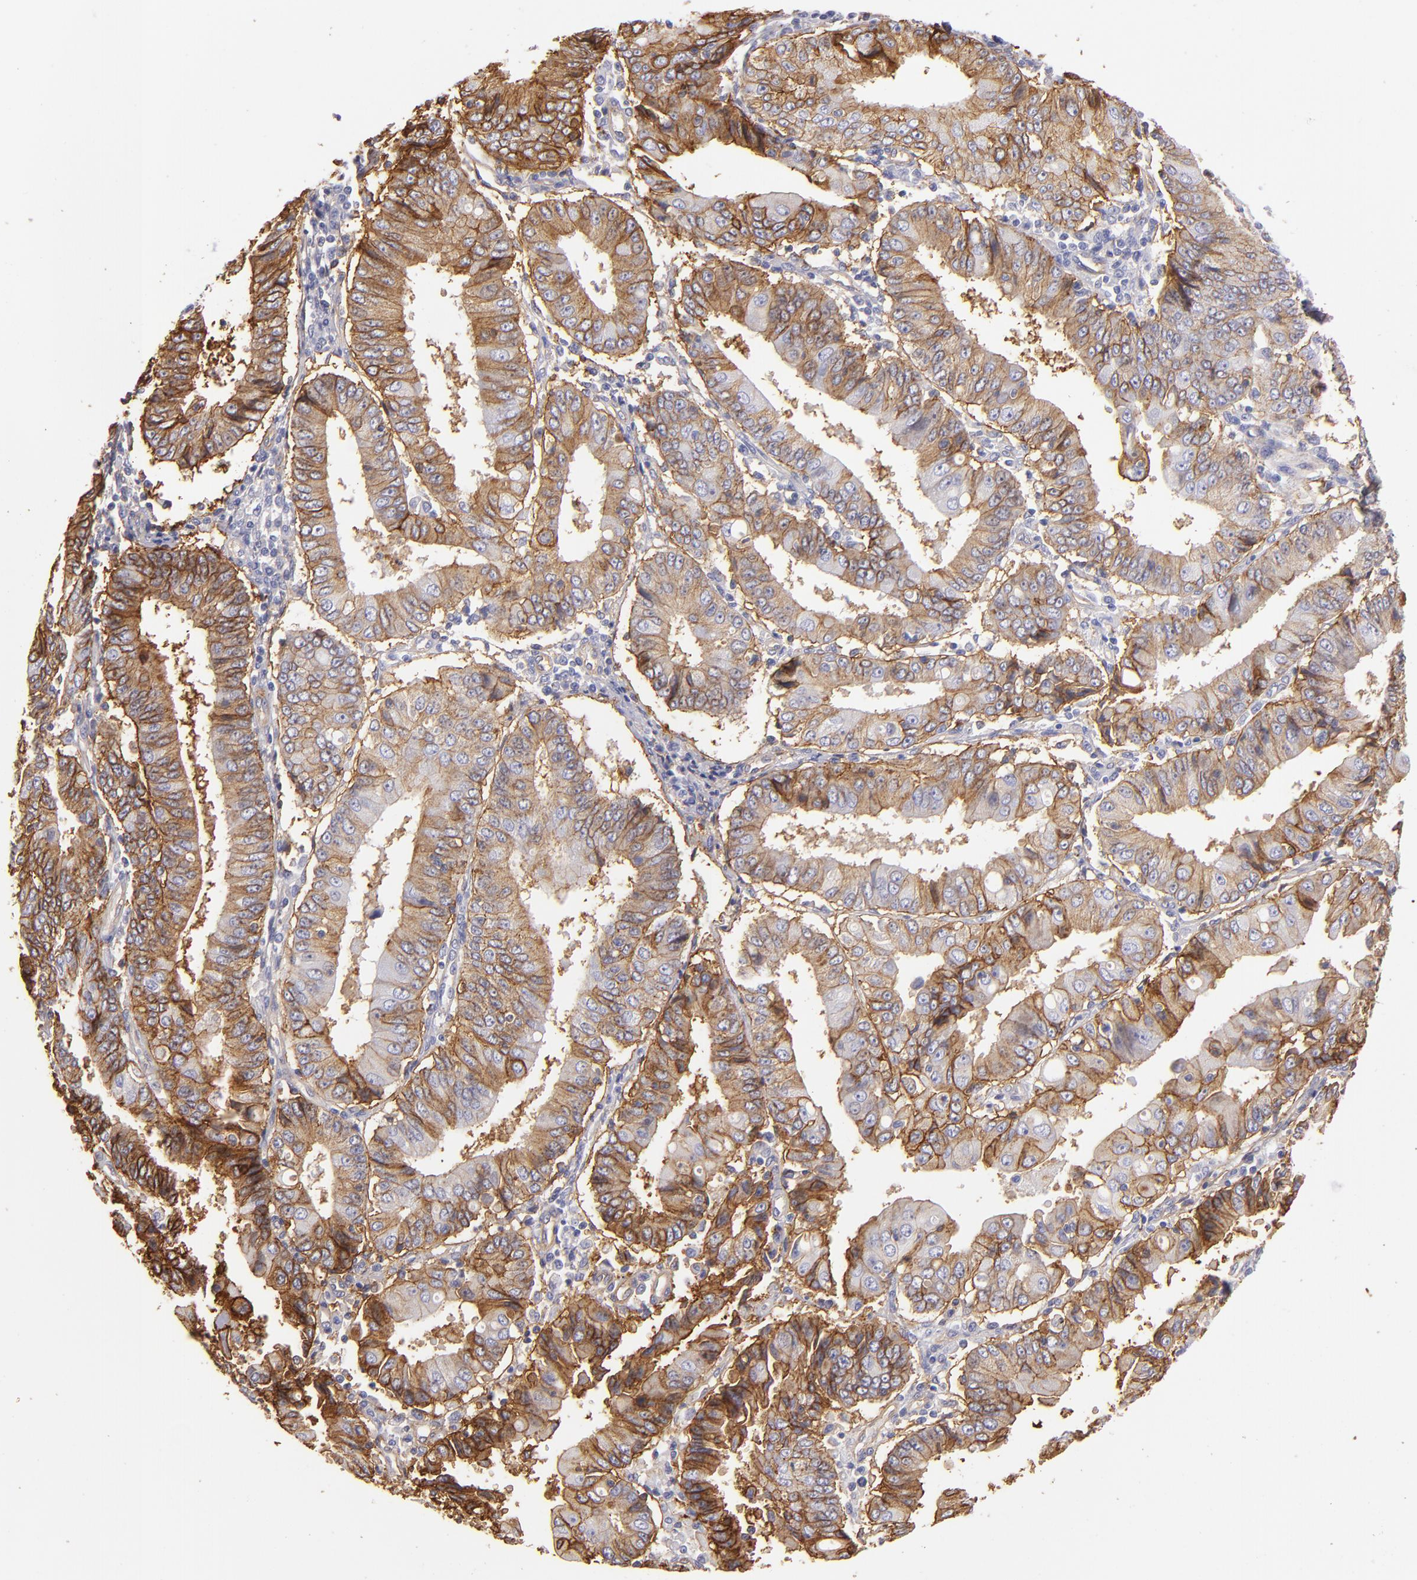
{"staining": {"intensity": "moderate", "quantity": ">75%", "location": "cytoplasmic/membranous"}, "tissue": "endometrial cancer", "cell_type": "Tumor cells", "image_type": "cancer", "snomed": [{"axis": "morphology", "description": "Adenocarcinoma, NOS"}, {"axis": "topography", "description": "Endometrium"}], "caption": "Immunohistochemical staining of endometrial adenocarcinoma reveals moderate cytoplasmic/membranous protein staining in about >75% of tumor cells.", "gene": "CD151", "patient": {"sex": "female", "age": 75}}